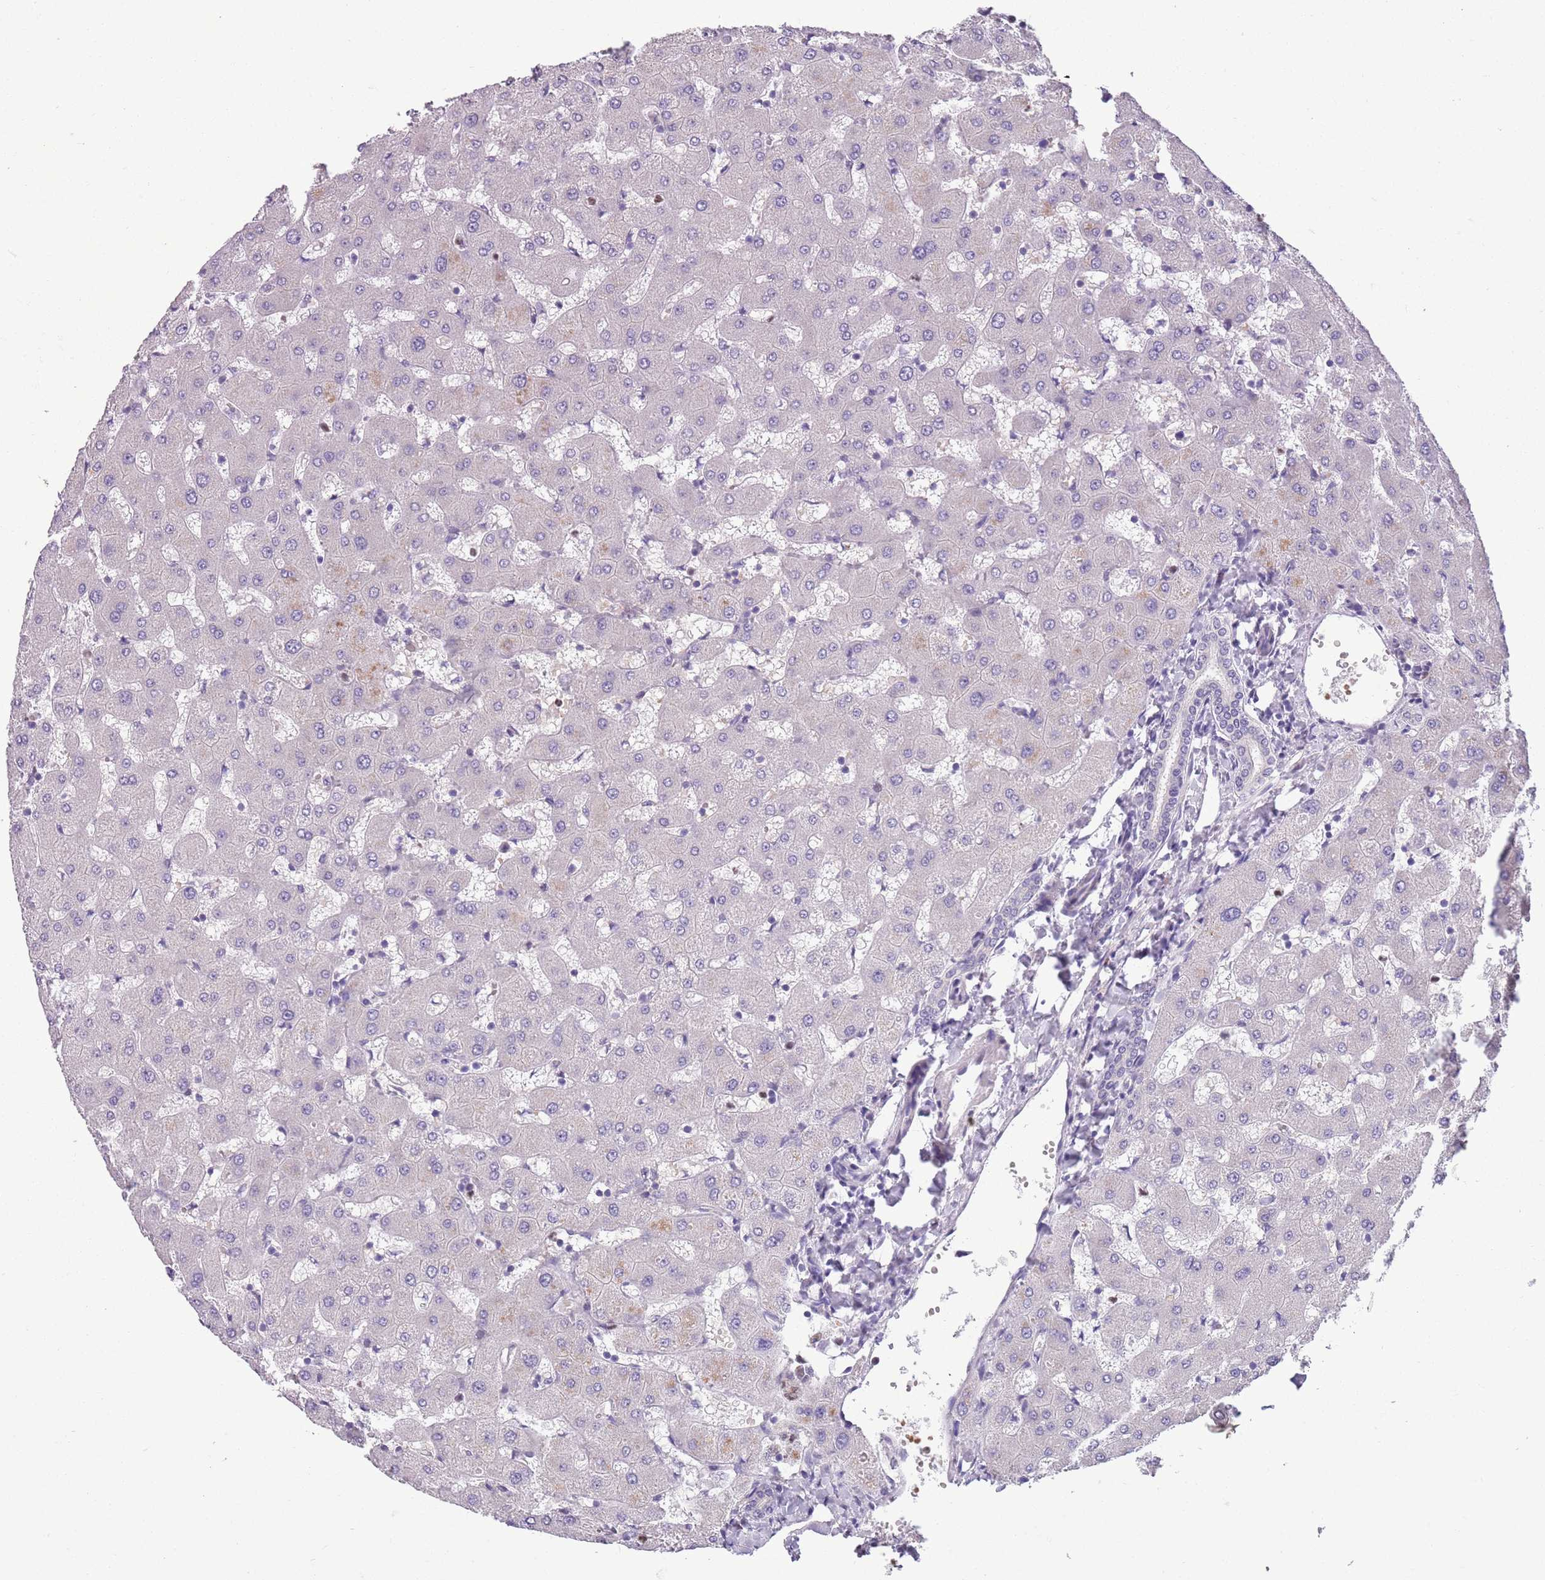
{"staining": {"intensity": "negative", "quantity": "none", "location": "none"}, "tissue": "liver", "cell_type": "Cholangiocytes", "image_type": "normal", "snomed": [{"axis": "morphology", "description": "Normal tissue, NOS"}, {"axis": "topography", "description": "Liver"}], "caption": "The photomicrograph exhibits no staining of cholangiocytes in normal liver.", "gene": "ADCY7", "patient": {"sex": "female", "age": 63}}